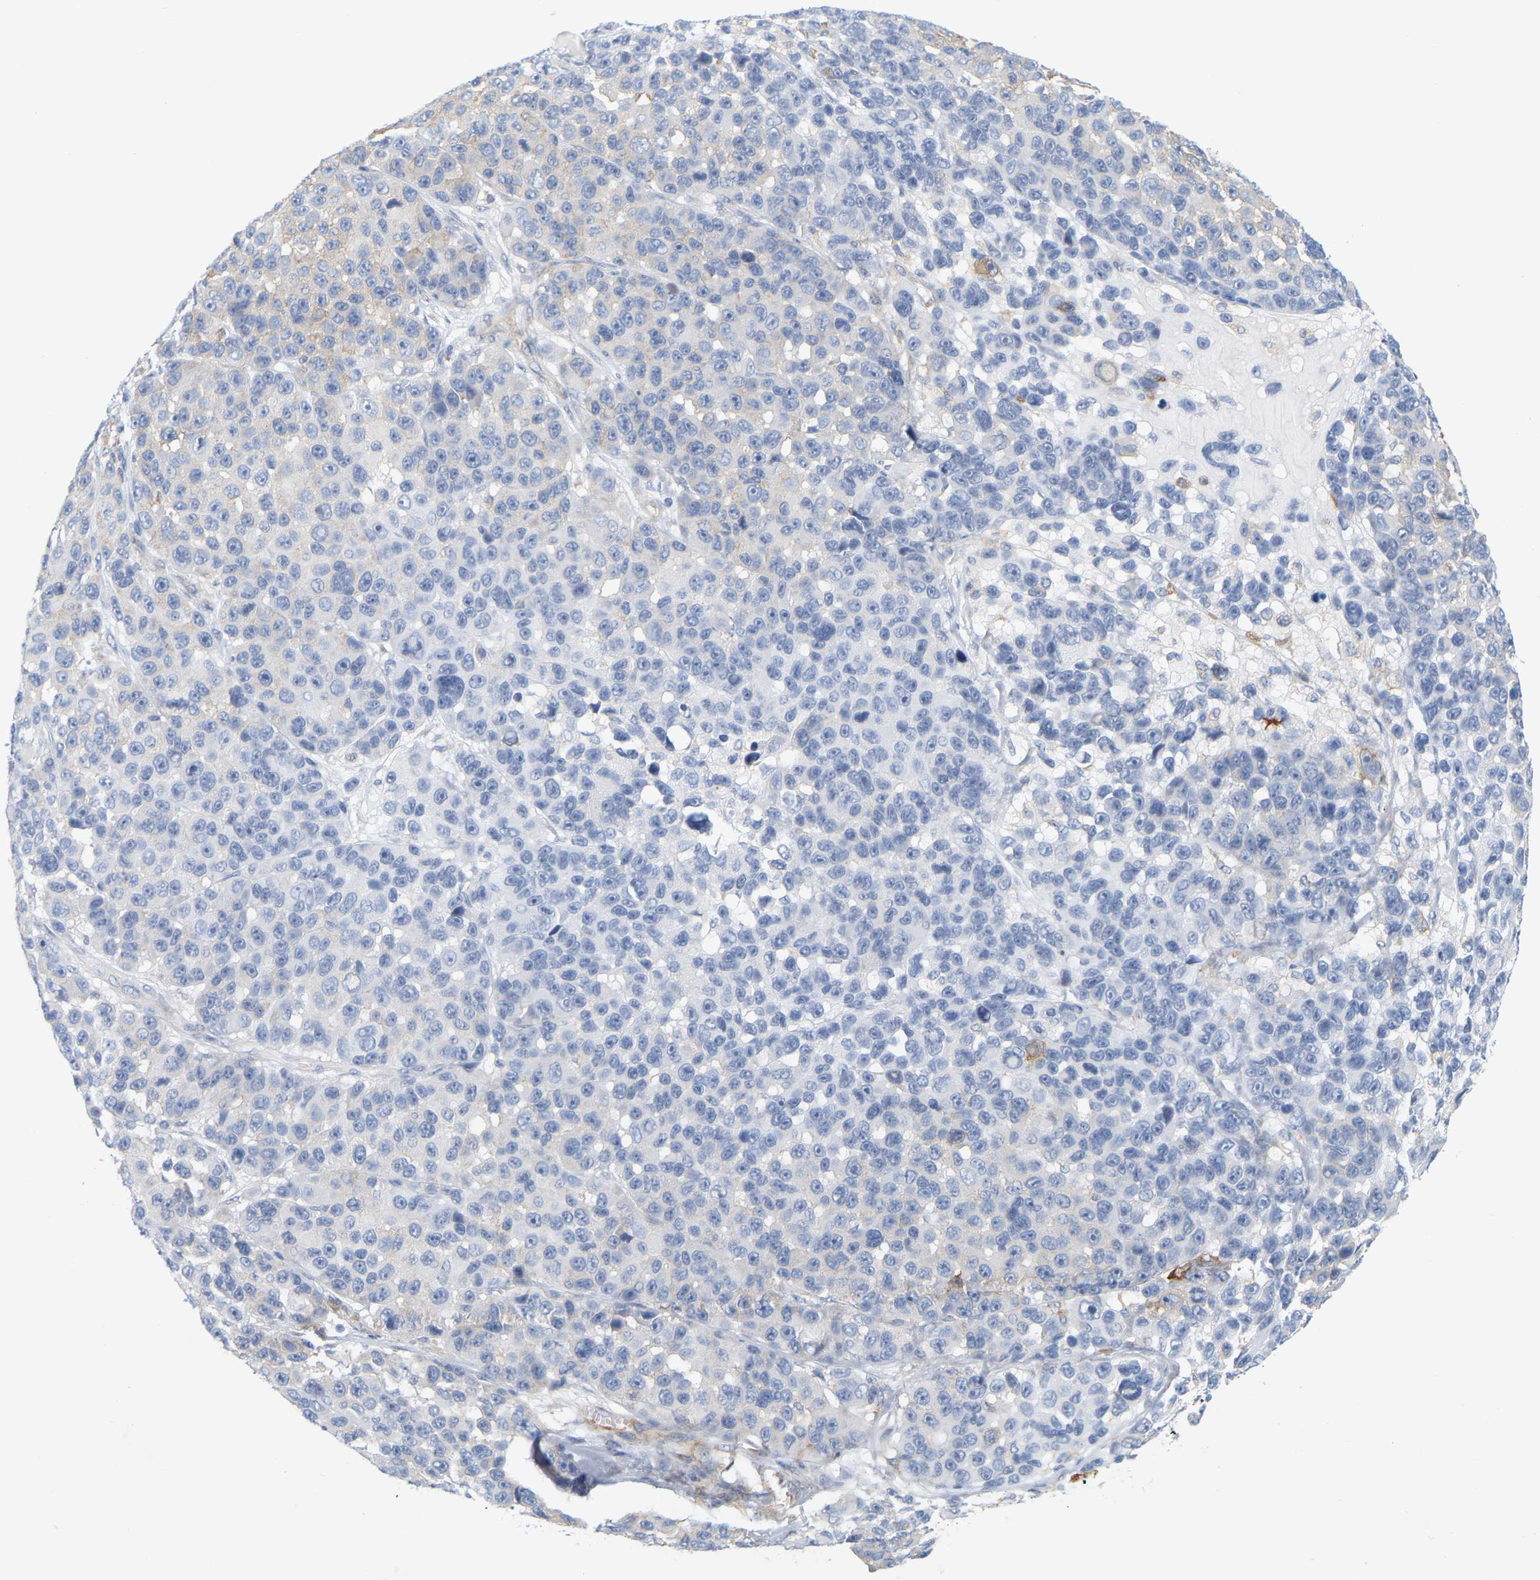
{"staining": {"intensity": "negative", "quantity": "none", "location": "none"}, "tissue": "melanoma", "cell_type": "Tumor cells", "image_type": "cancer", "snomed": [{"axis": "morphology", "description": "Malignant melanoma, NOS"}, {"axis": "topography", "description": "Skin"}], "caption": "Immunohistochemical staining of human melanoma exhibits no significant expression in tumor cells. The staining was performed using DAB (3,3'-diaminobenzidine) to visualize the protein expression in brown, while the nuclei were stained in blue with hematoxylin (Magnification: 20x).", "gene": "RAPH1", "patient": {"sex": "male", "age": 53}}